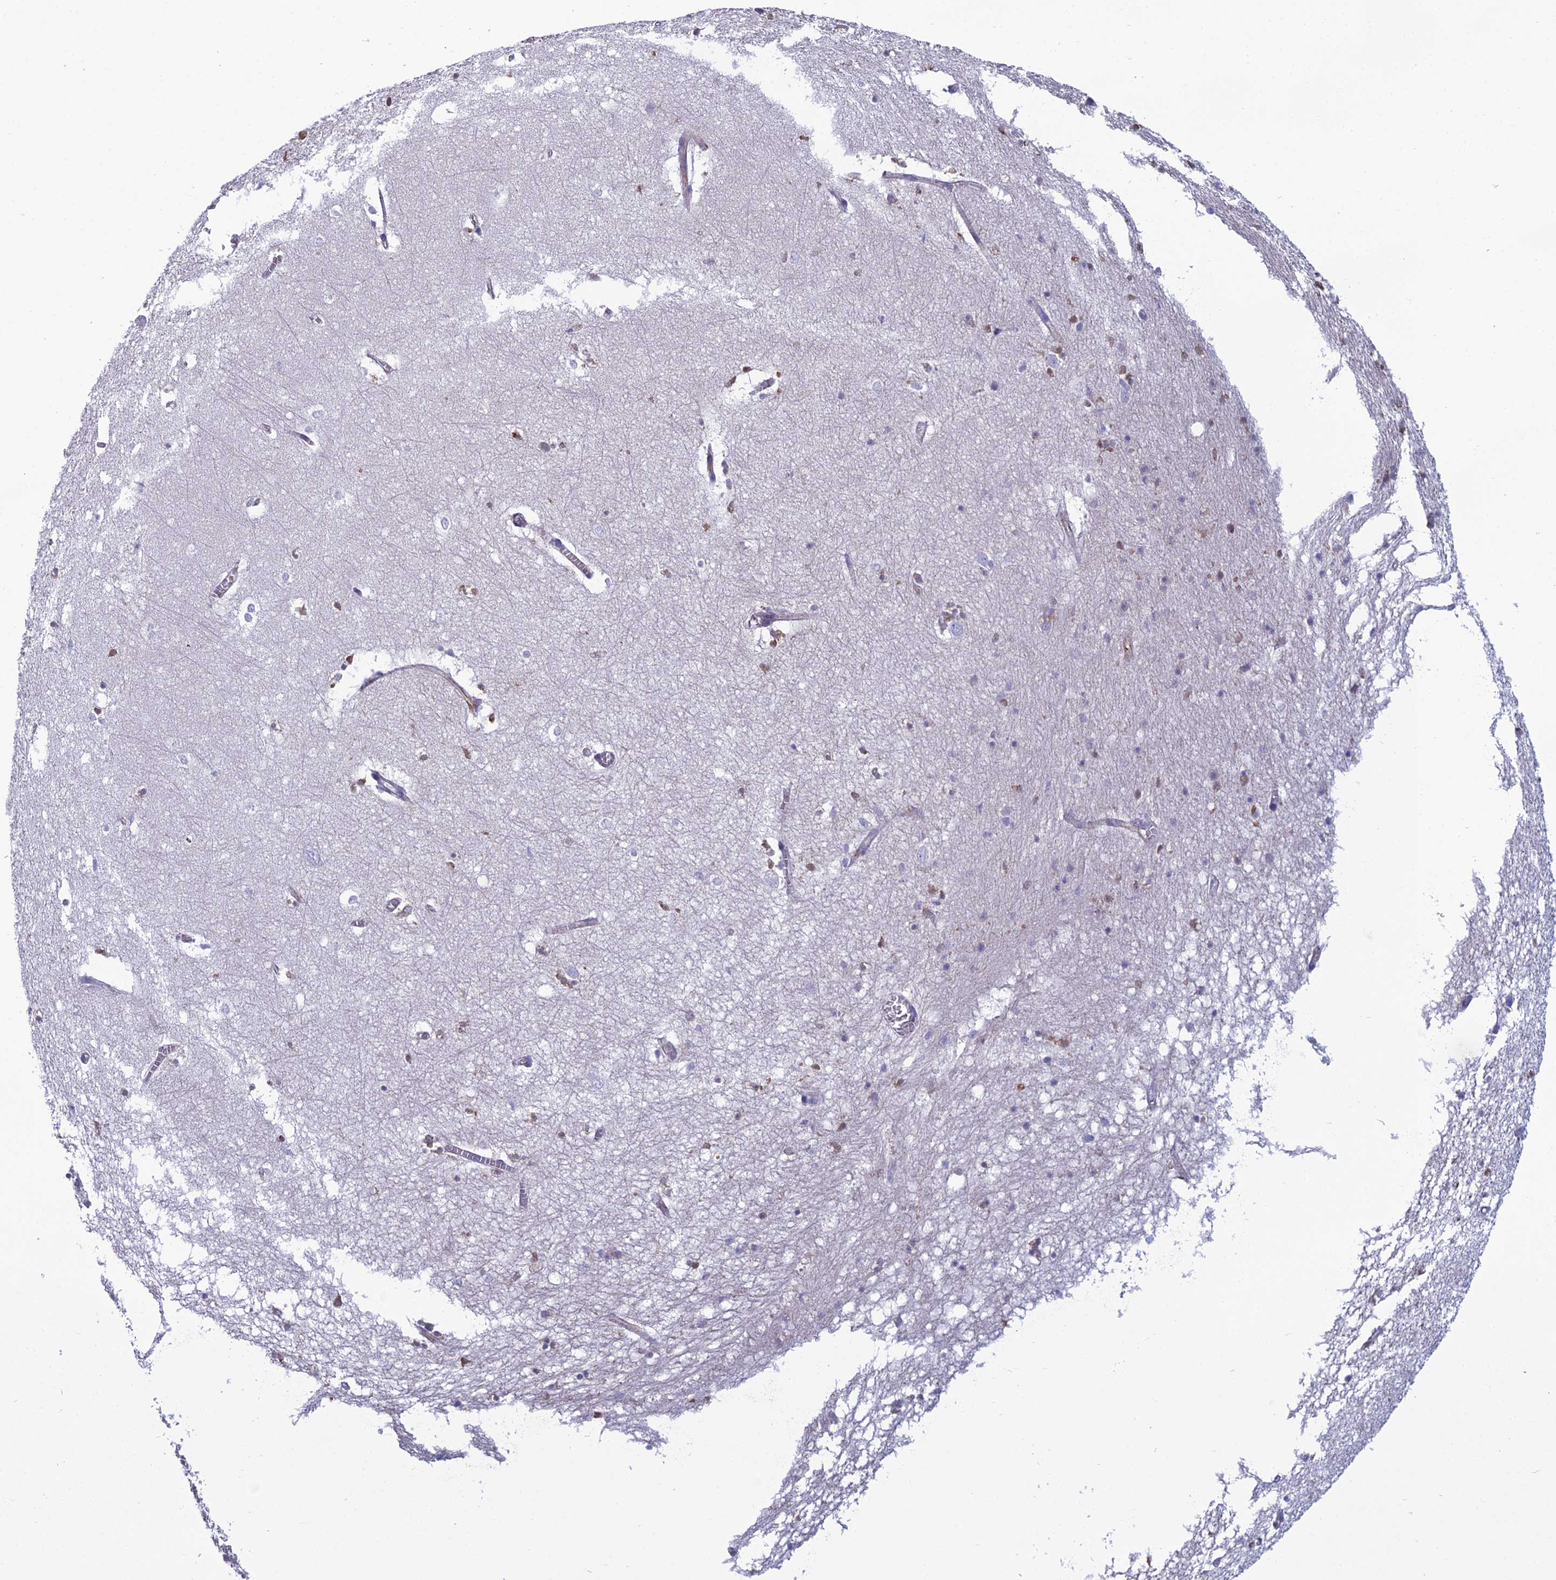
{"staining": {"intensity": "negative", "quantity": "none", "location": "none"}, "tissue": "hippocampus", "cell_type": "Glial cells", "image_type": "normal", "snomed": [{"axis": "morphology", "description": "Normal tissue, NOS"}, {"axis": "topography", "description": "Hippocampus"}], "caption": "IHC histopathology image of unremarkable hippocampus: hippocampus stained with DAB (3,3'-diaminobenzidine) demonstrates no significant protein staining in glial cells.", "gene": "CRB2", "patient": {"sex": "female", "age": 64}}